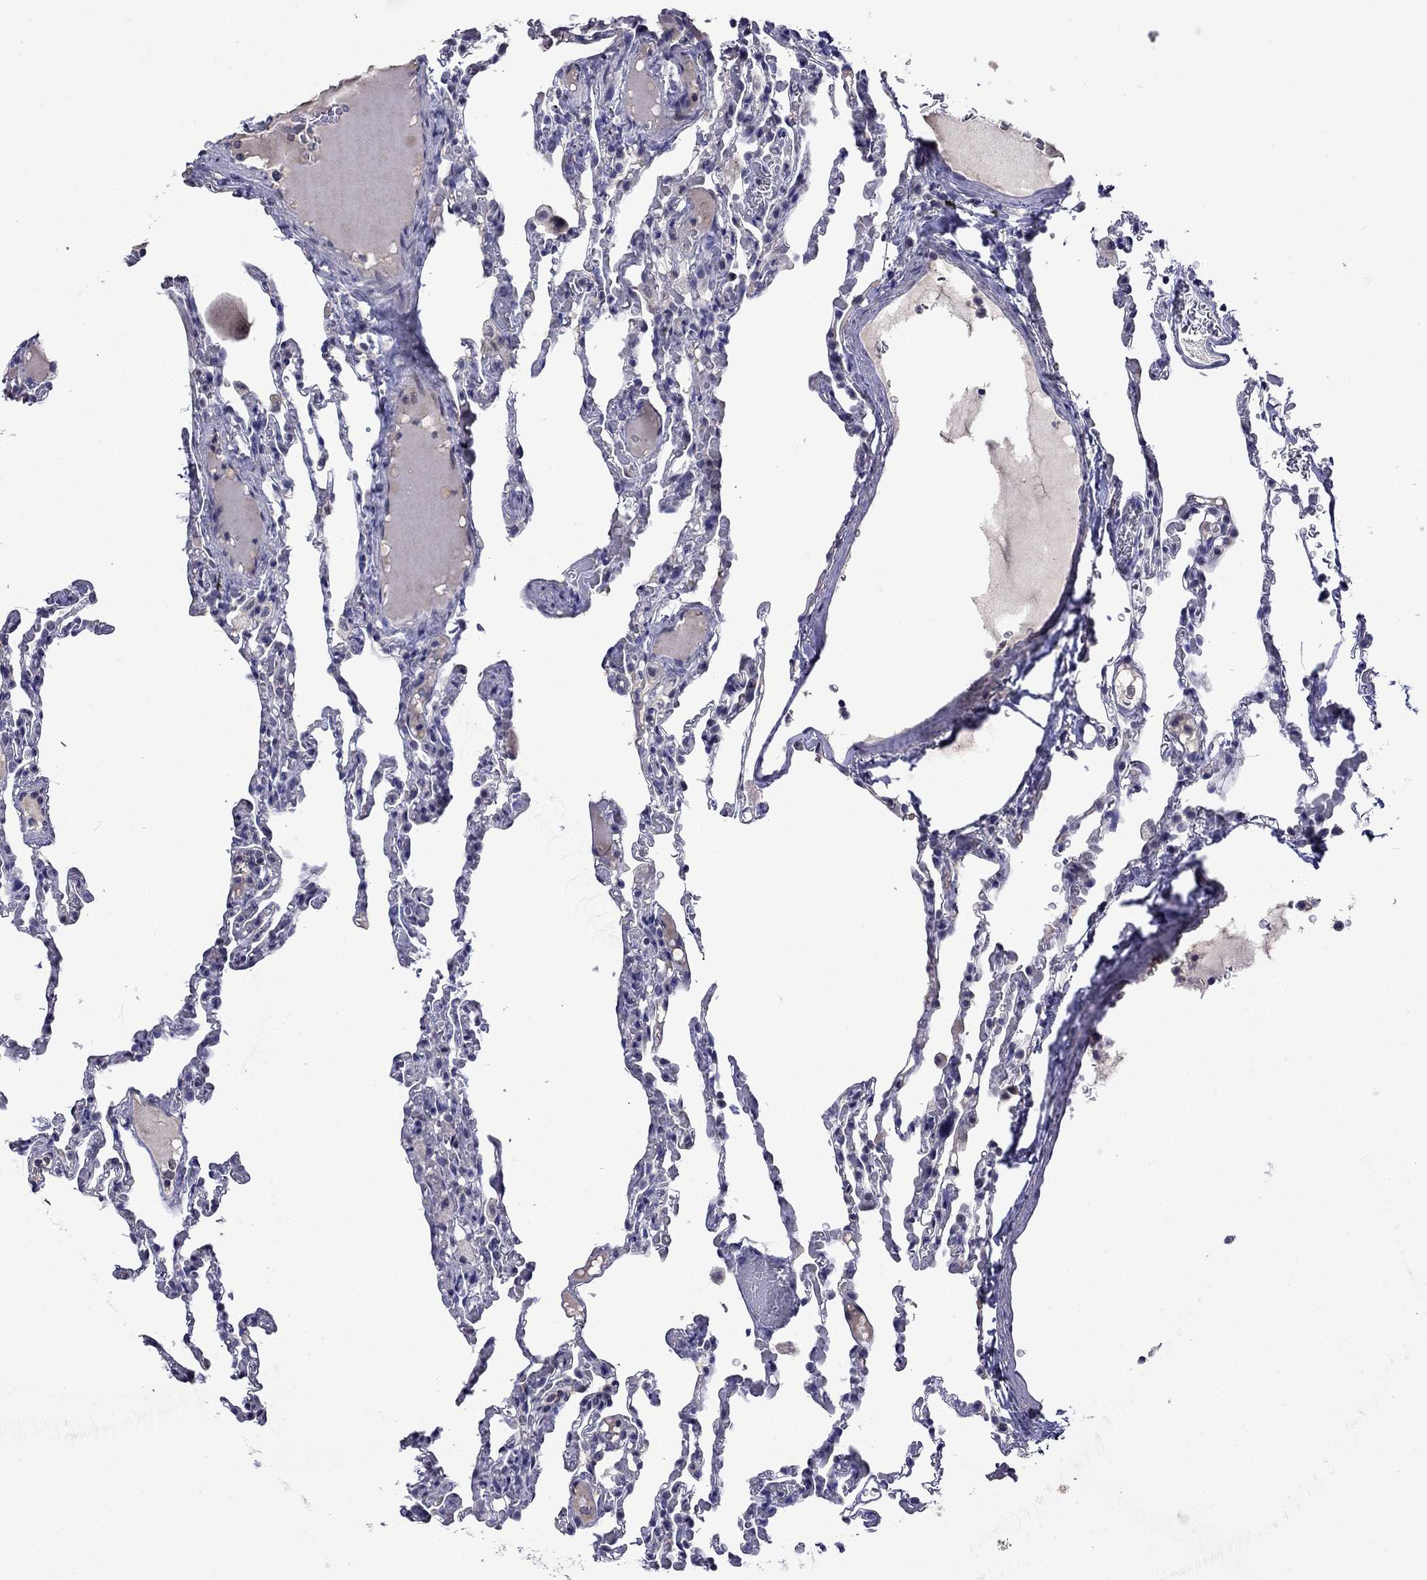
{"staining": {"intensity": "negative", "quantity": "none", "location": "none"}, "tissue": "lung", "cell_type": "Alveolar cells", "image_type": "normal", "snomed": [{"axis": "morphology", "description": "Normal tissue, NOS"}, {"axis": "topography", "description": "Lung"}], "caption": "A high-resolution micrograph shows IHC staining of normal lung, which displays no significant expression in alveolar cells.", "gene": "STAR", "patient": {"sex": "female", "age": 43}}